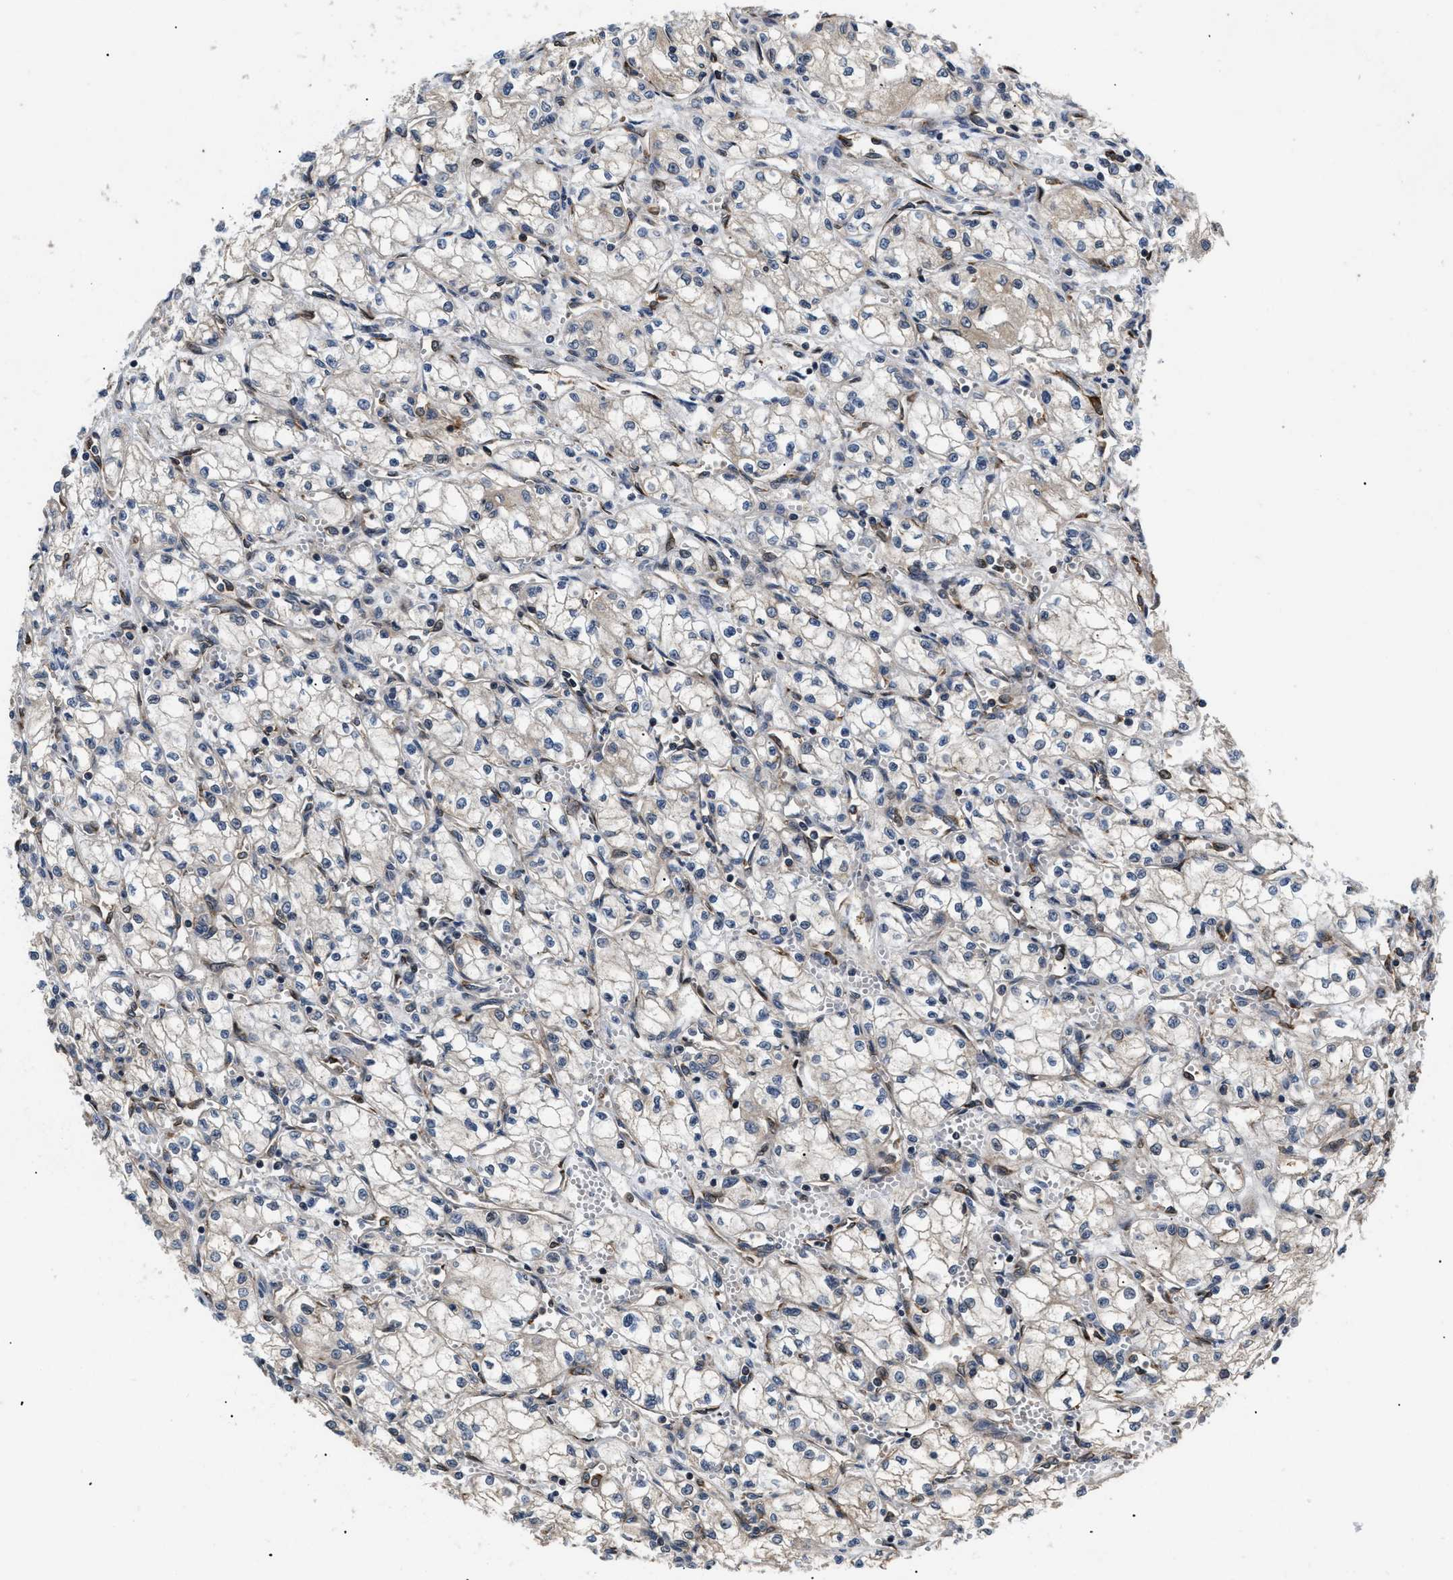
{"staining": {"intensity": "weak", "quantity": "<25%", "location": "cytoplasmic/membranous"}, "tissue": "renal cancer", "cell_type": "Tumor cells", "image_type": "cancer", "snomed": [{"axis": "morphology", "description": "Normal tissue, NOS"}, {"axis": "morphology", "description": "Adenocarcinoma, NOS"}, {"axis": "topography", "description": "Kidney"}], "caption": "Protein analysis of renal adenocarcinoma displays no significant expression in tumor cells.", "gene": "HMGCR", "patient": {"sex": "male", "age": 59}}